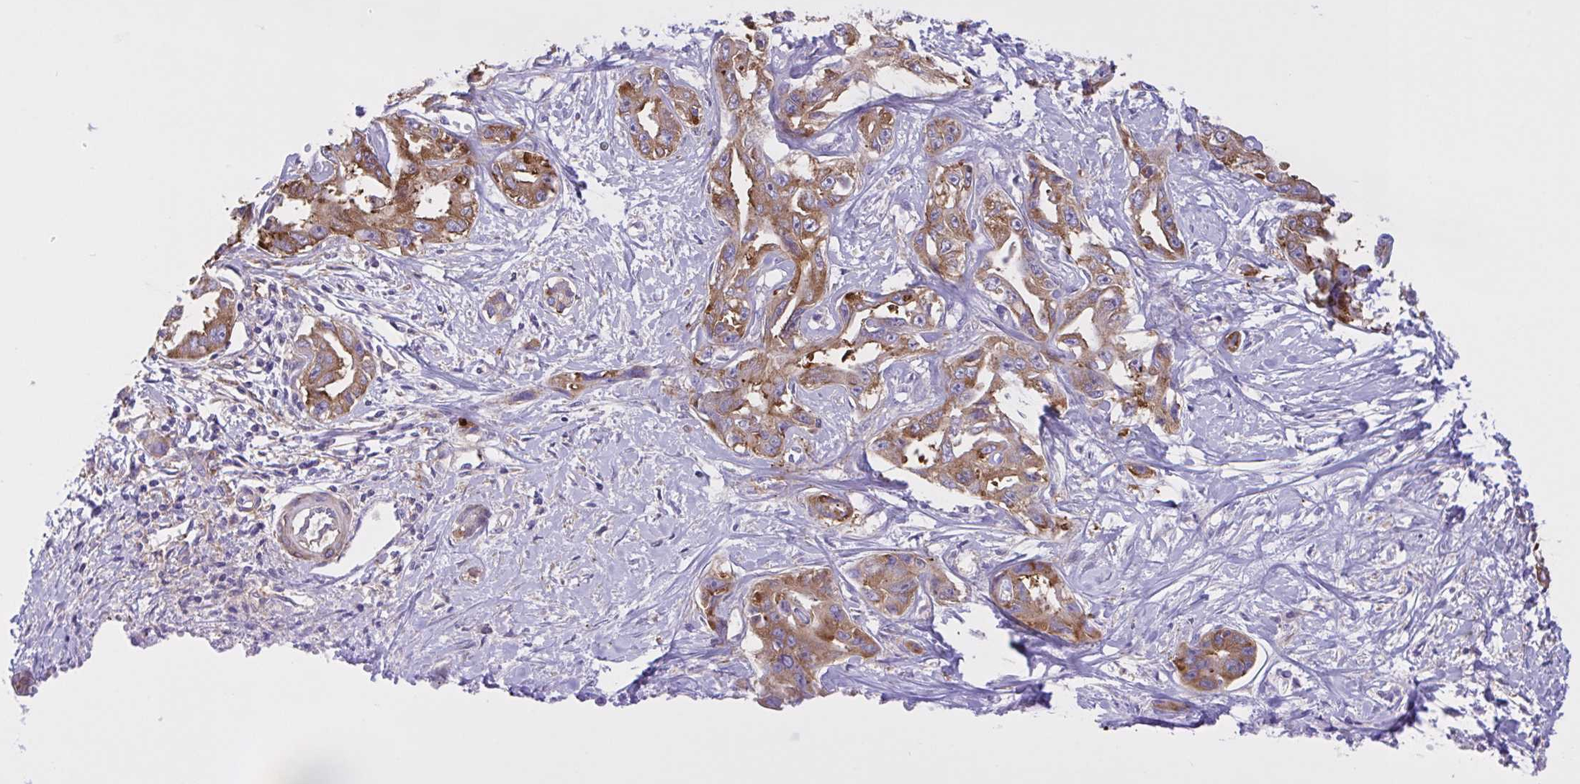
{"staining": {"intensity": "moderate", "quantity": ">75%", "location": "cytoplasmic/membranous"}, "tissue": "liver cancer", "cell_type": "Tumor cells", "image_type": "cancer", "snomed": [{"axis": "morphology", "description": "Cholangiocarcinoma"}, {"axis": "topography", "description": "Liver"}], "caption": "A photomicrograph of cholangiocarcinoma (liver) stained for a protein displays moderate cytoplasmic/membranous brown staining in tumor cells.", "gene": "OR51M1", "patient": {"sex": "male", "age": 59}}